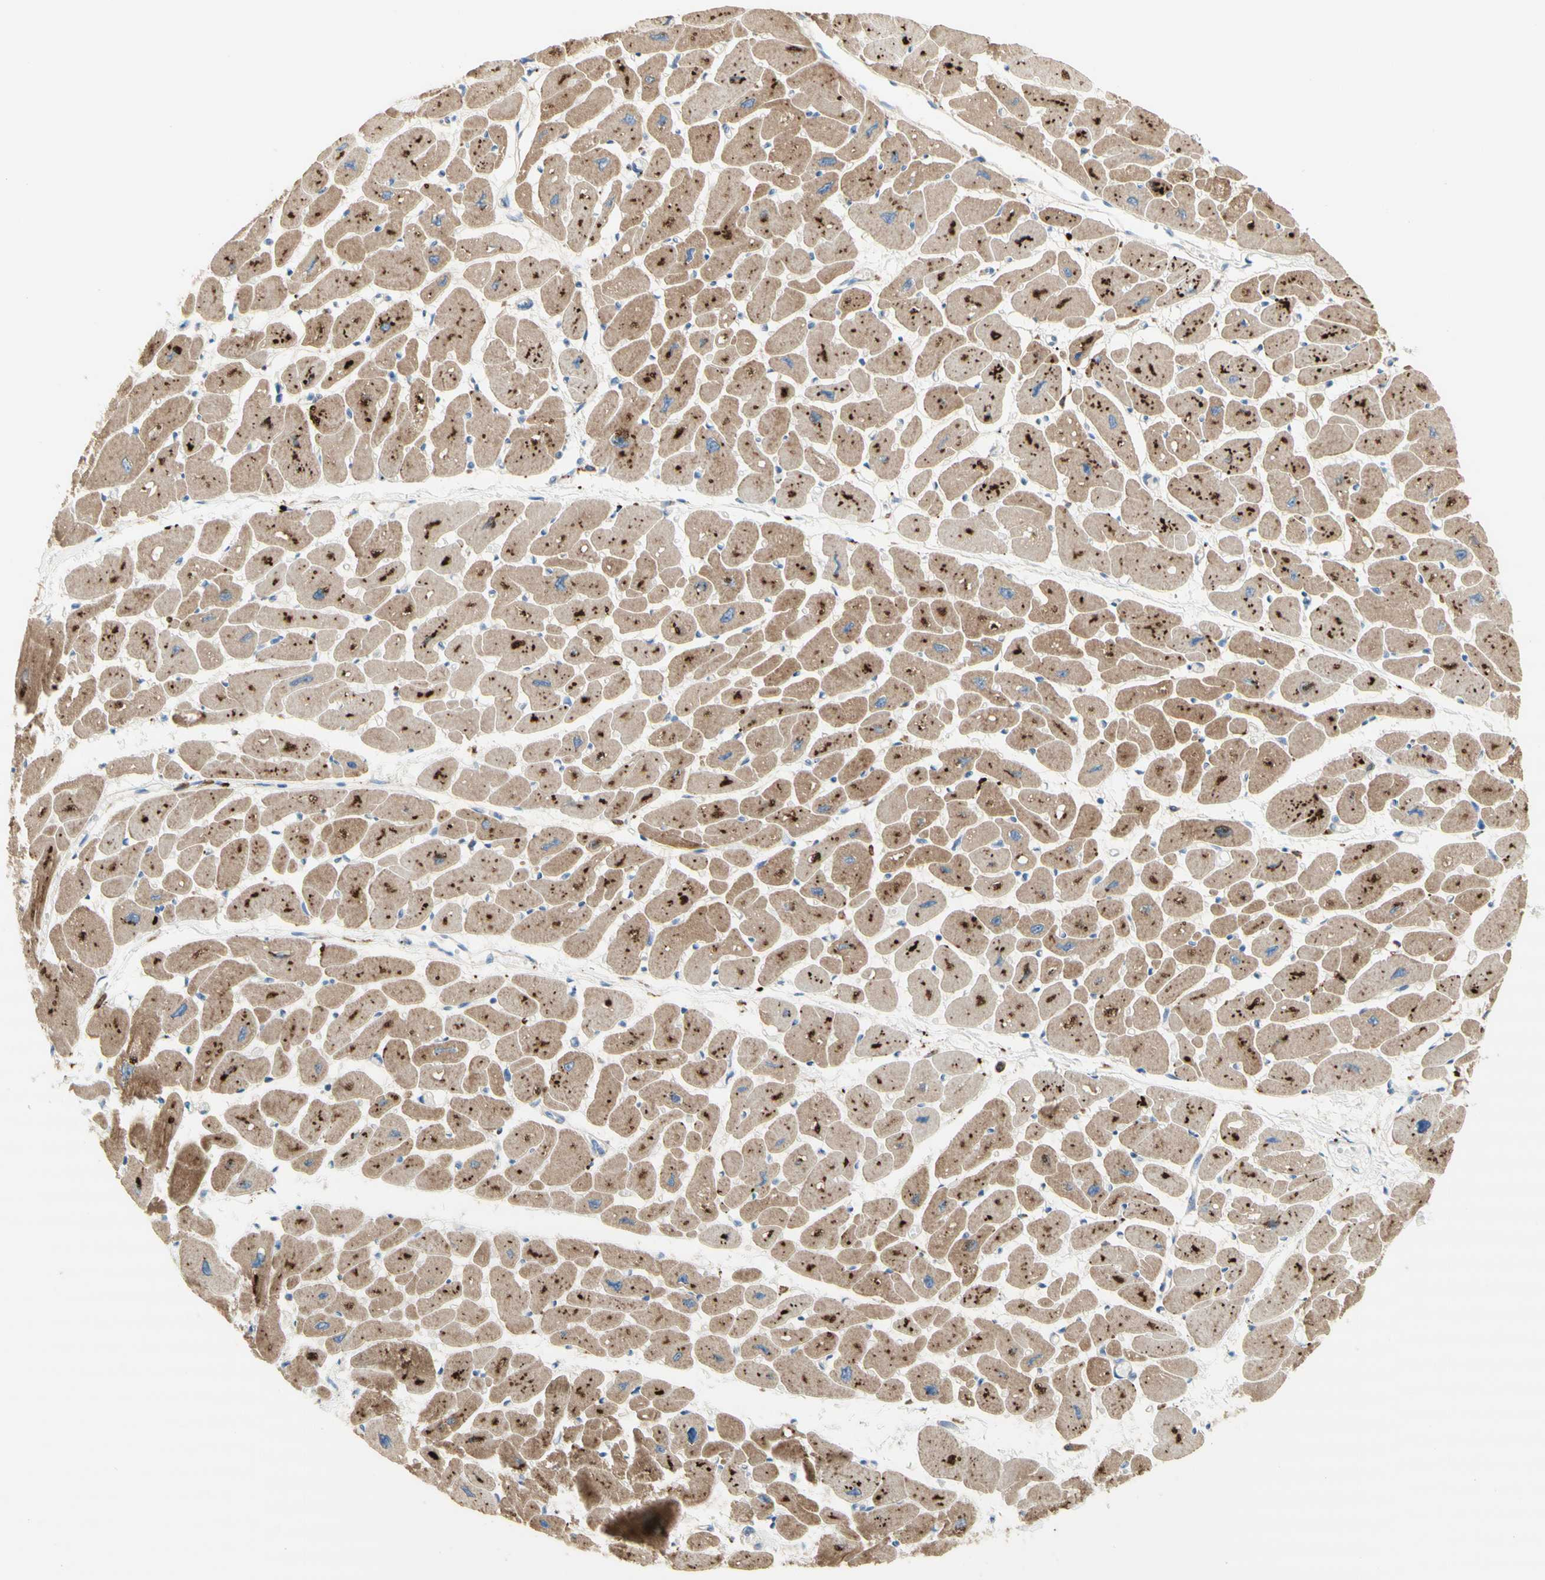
{"staining": {"intensity": "moderate", "quantity": ">75%", "location": "cytoplasmic/membranous"}, "tissue": "heart muscle", "cell_type": "Cardiomyocytes", "image_type": "normal", "snomed": [{"axis": "morphology", "description": "Normal tissue, NOS"}, {"axis": "topography", "description": "Heart"}], "caption": "Immunohistochemistry (DAB (3,3'-diaminobenzidine)) staining of unremarkable heart muscle displays moderate cytoplasmic/membranous protein staining in about >75% of cardiomyocytes.", "gene": "URB2", "patient": {"sex": "female", "age": 54}}